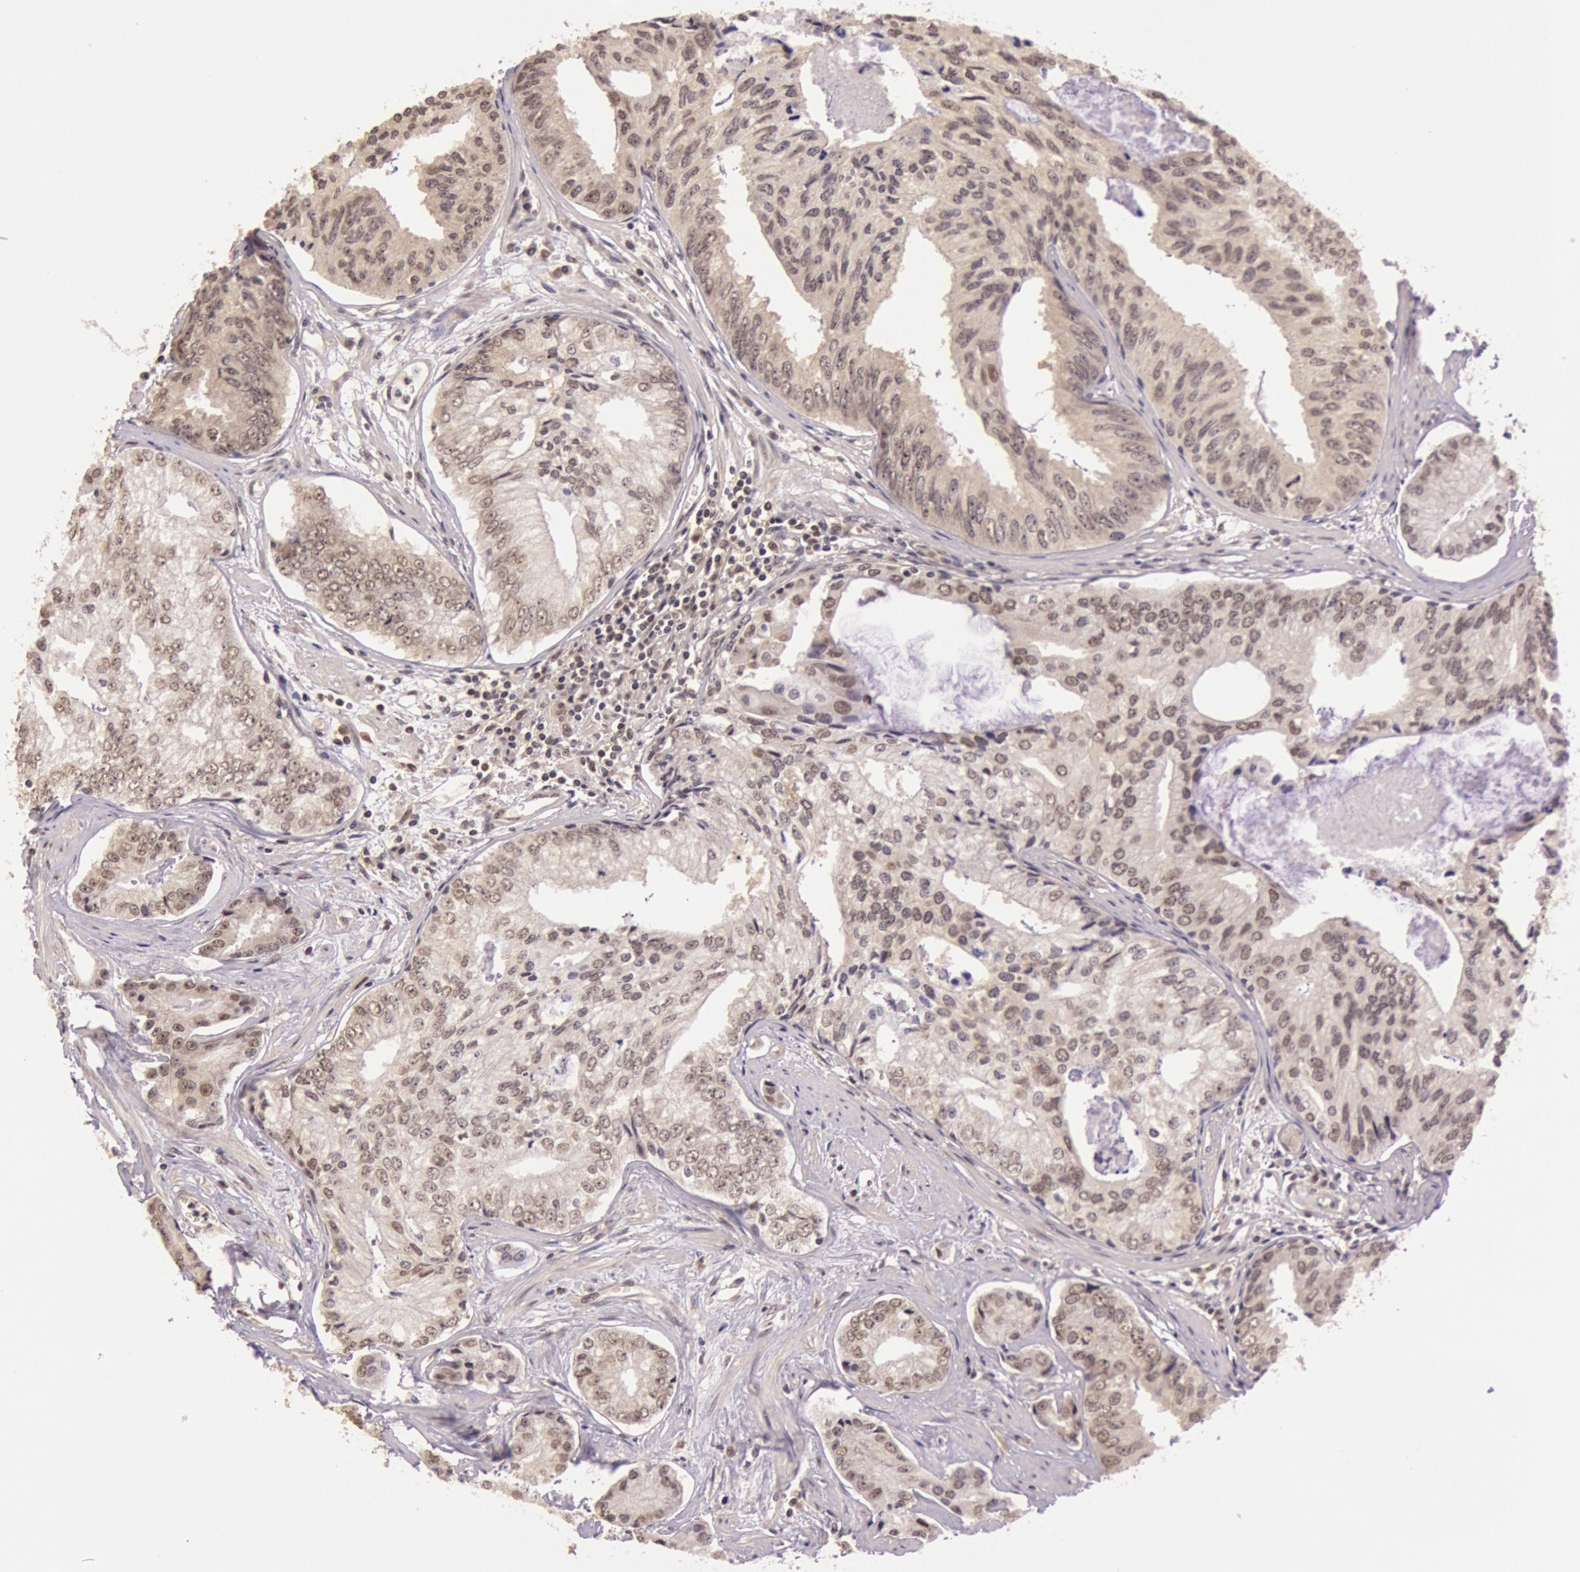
{"staining": {"intensity": "weak", "quantity": "25%-75%", "location": "cytoplasmic/membranous"}, "tissue": "prostate cancer", "cell_type": "Tumor cells", "image_type": "cancer", "snomed": [{"axis": "morphology", "description": "Adenocarcinoma, High grade"}, {"axis": "topography", "description": "Prostate"}], "caption": "About 25%-75% of tumor cells in prostate high-grade adenocarcinoma show weak cytoplasmic/membranous protein expression as visualized by brown immunohistochemical staining.", "gene": "RTL10", "patient": {"sex": "male", "age": 56}}